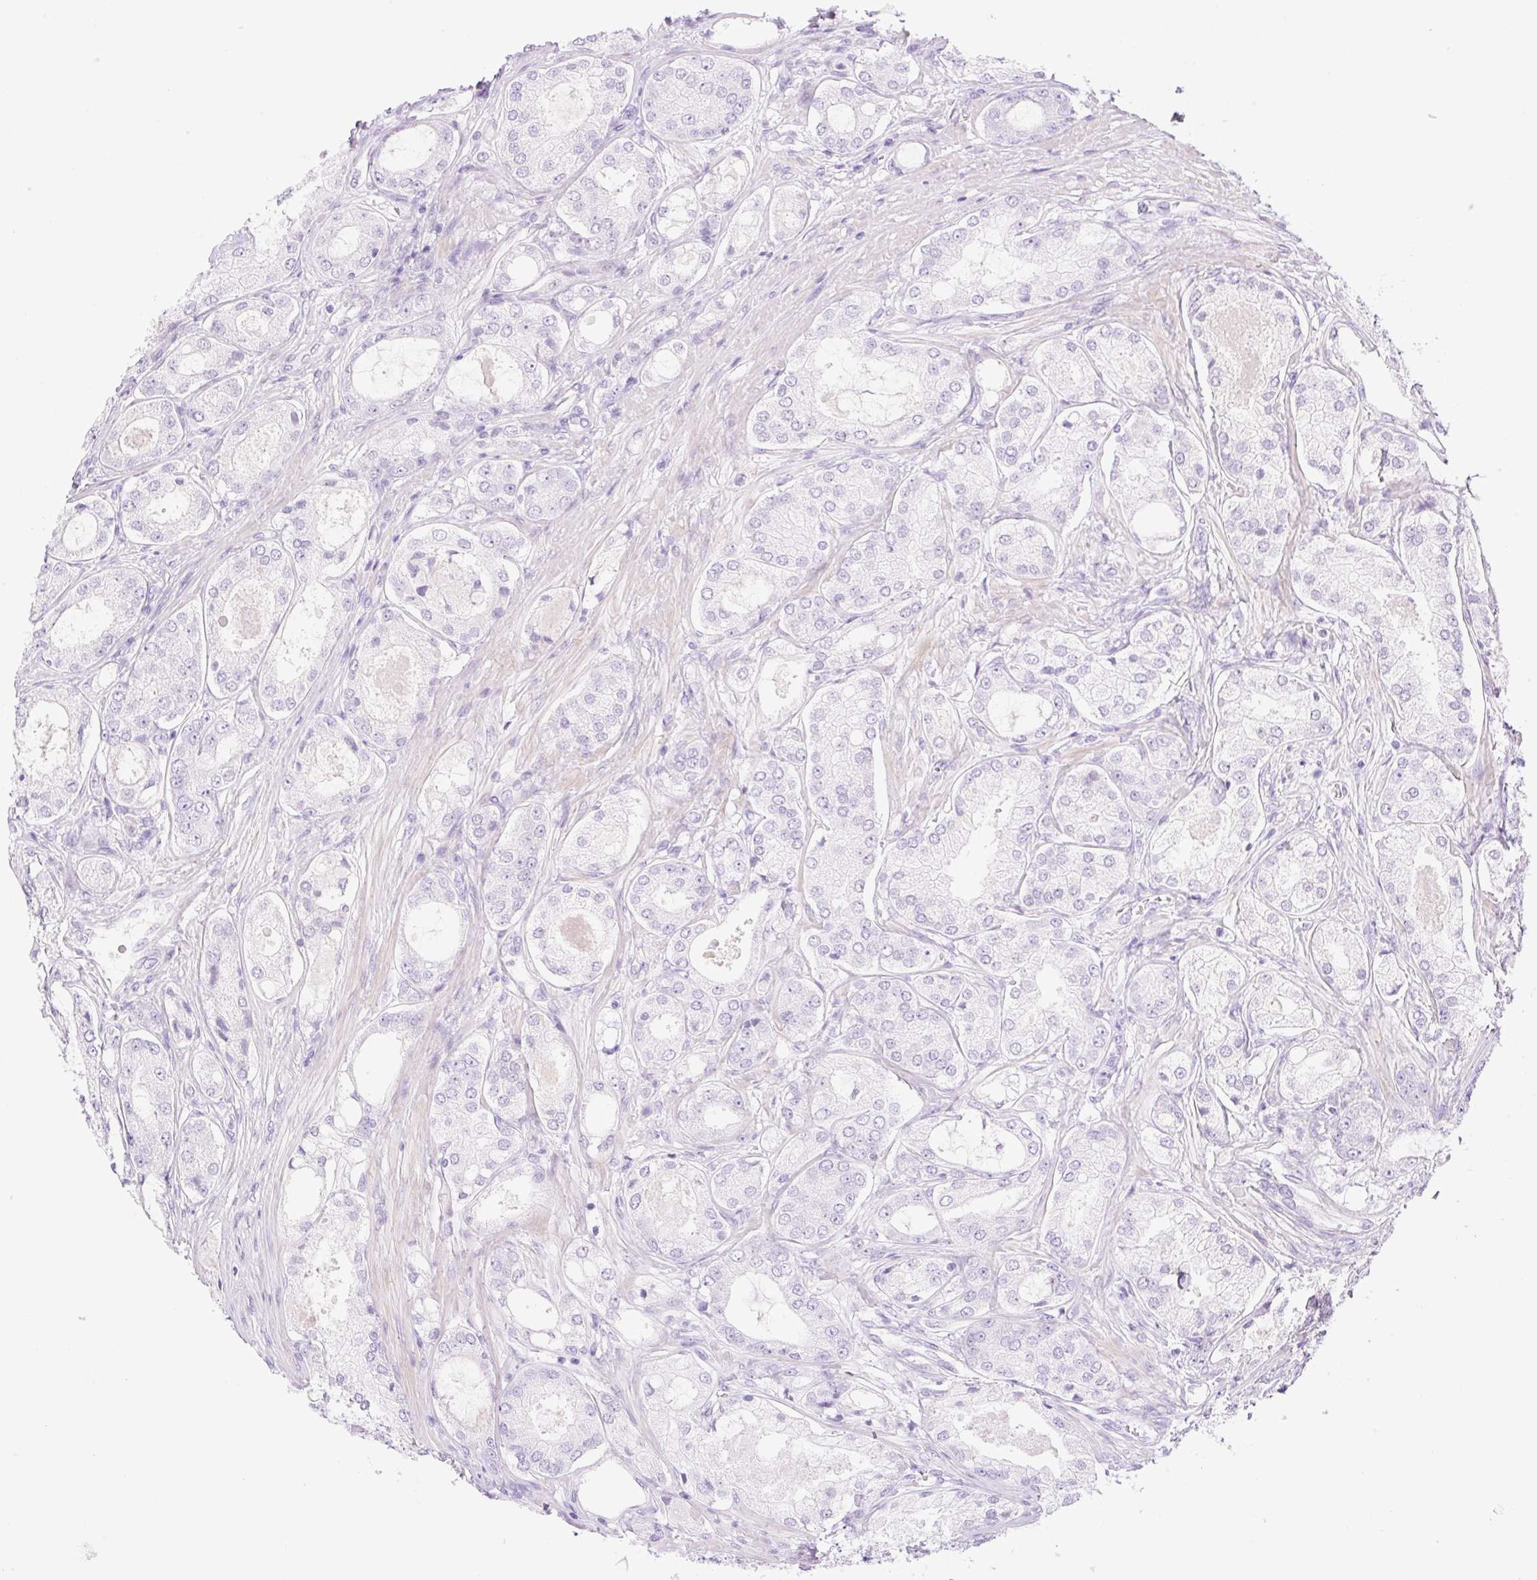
{"staining": {"intensity": "negative", "quantity": "none", "location": "none"}, "tissue": "prostate cancer", "cell_type": "Tumor cells", "image_type": "cancer", "snomed": [{"axis": "morphology", "description": "Adenocarcinoma, Low grade"}, {"axis": "topography", "description": "Prostate"}], "caption": "Immunohistochemical staining of human prostate adenocarcinoma (low-grade) reveals no significant expression in tumor cells.", "gene": "PALM3", "patient": {"sex": "male", "age": 68}}